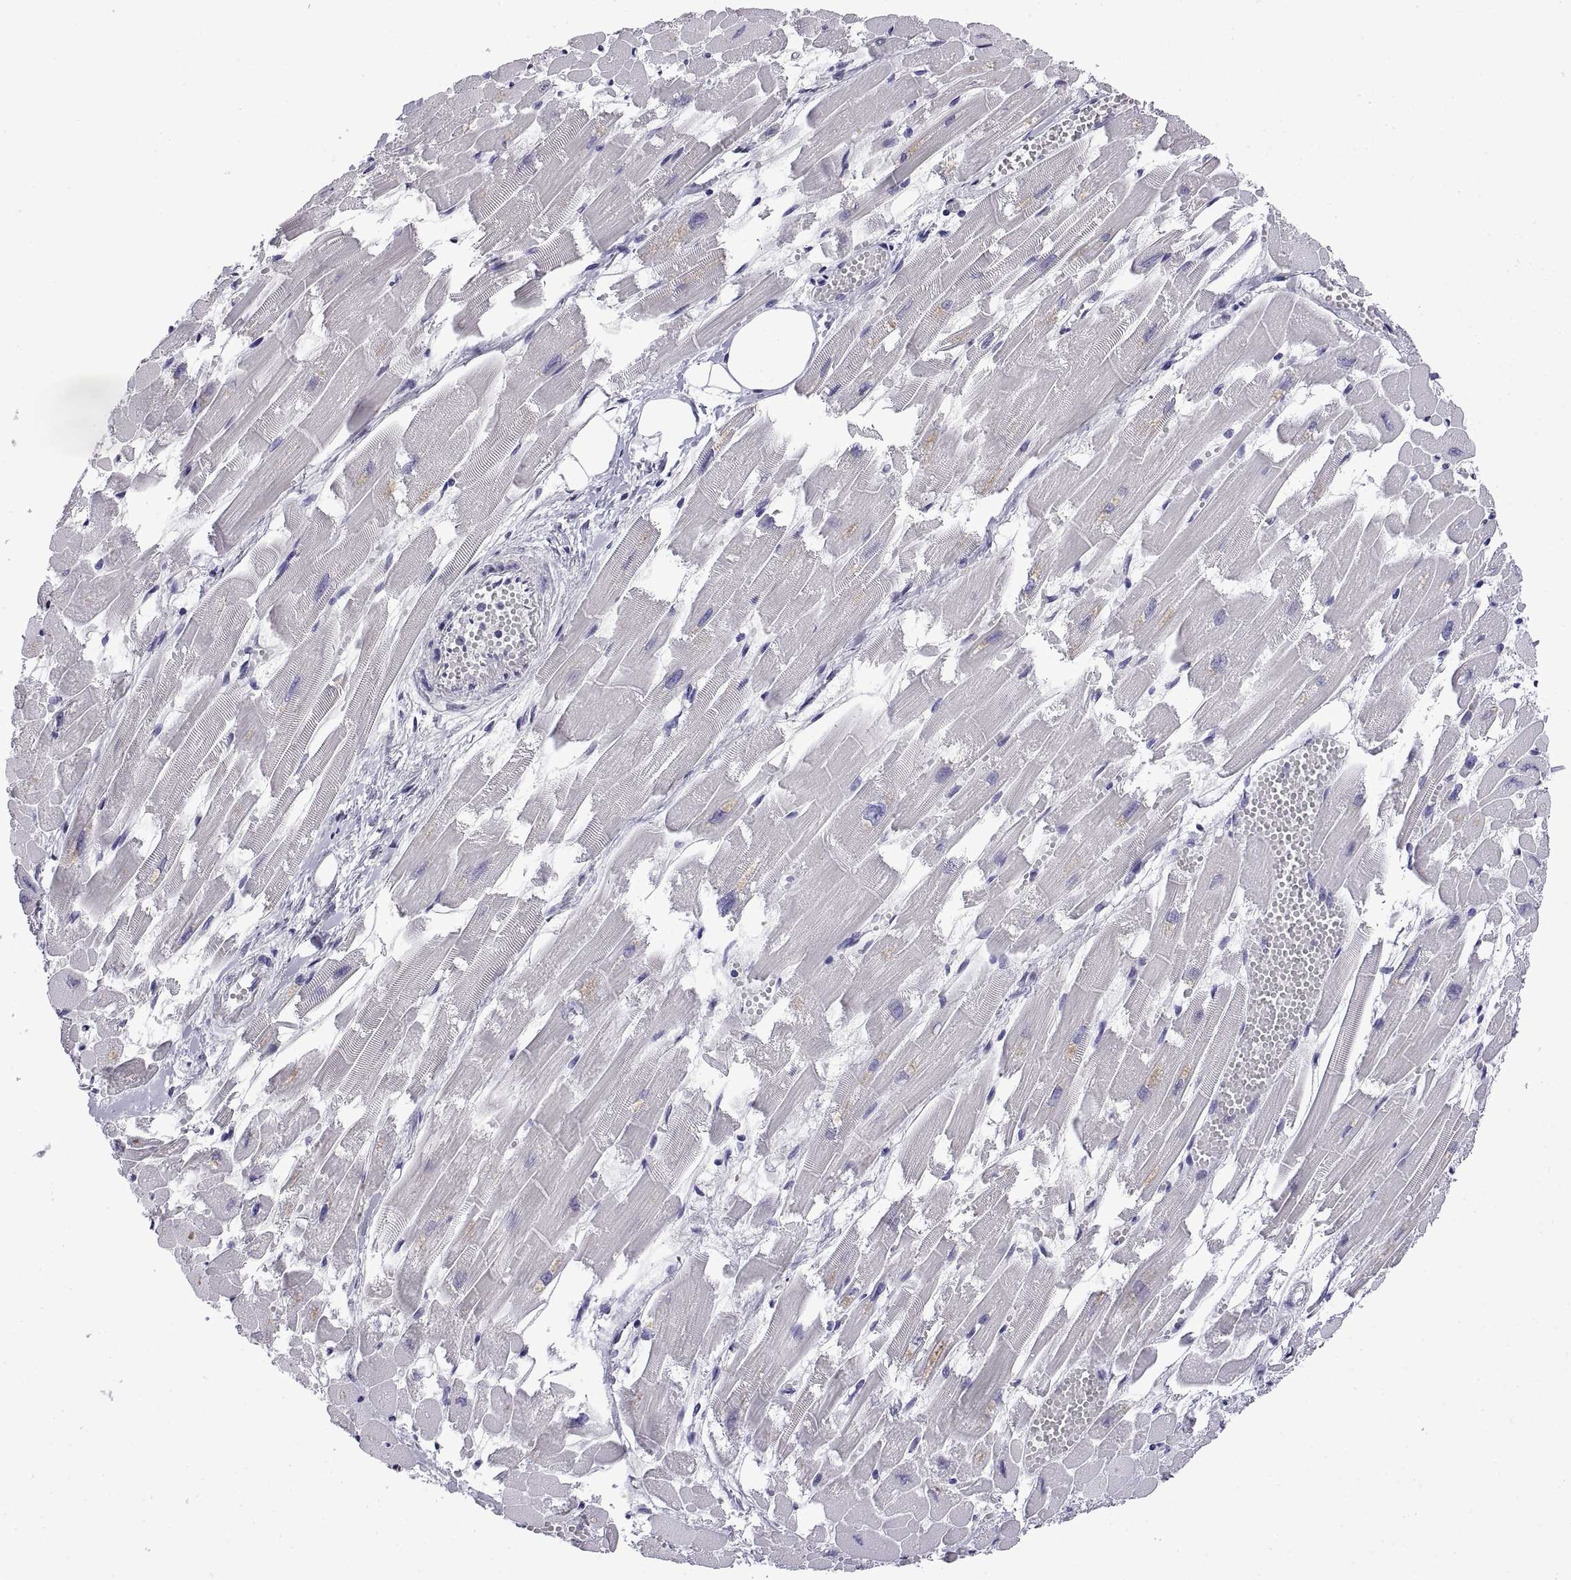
{"staining": {"intensity": "negative", "quantity": "none", "location": "none"}, "tissue": "heart muscle", "cell_type": "Cardiomyocytes", "image_type": "normal", "snomed": [{"axis": "morphology", "description": "Normal tissue, NOS"}, {"axis": "topography", "description": "Heart"}], "caption": "IHC photomicrograph of unremarkable human heart muscle stained for a protein (brown), which exhibits no positivity in cardiomyocytes.", "gene": "CRISP1", "patient": {"sex": "female", "age": 52}}